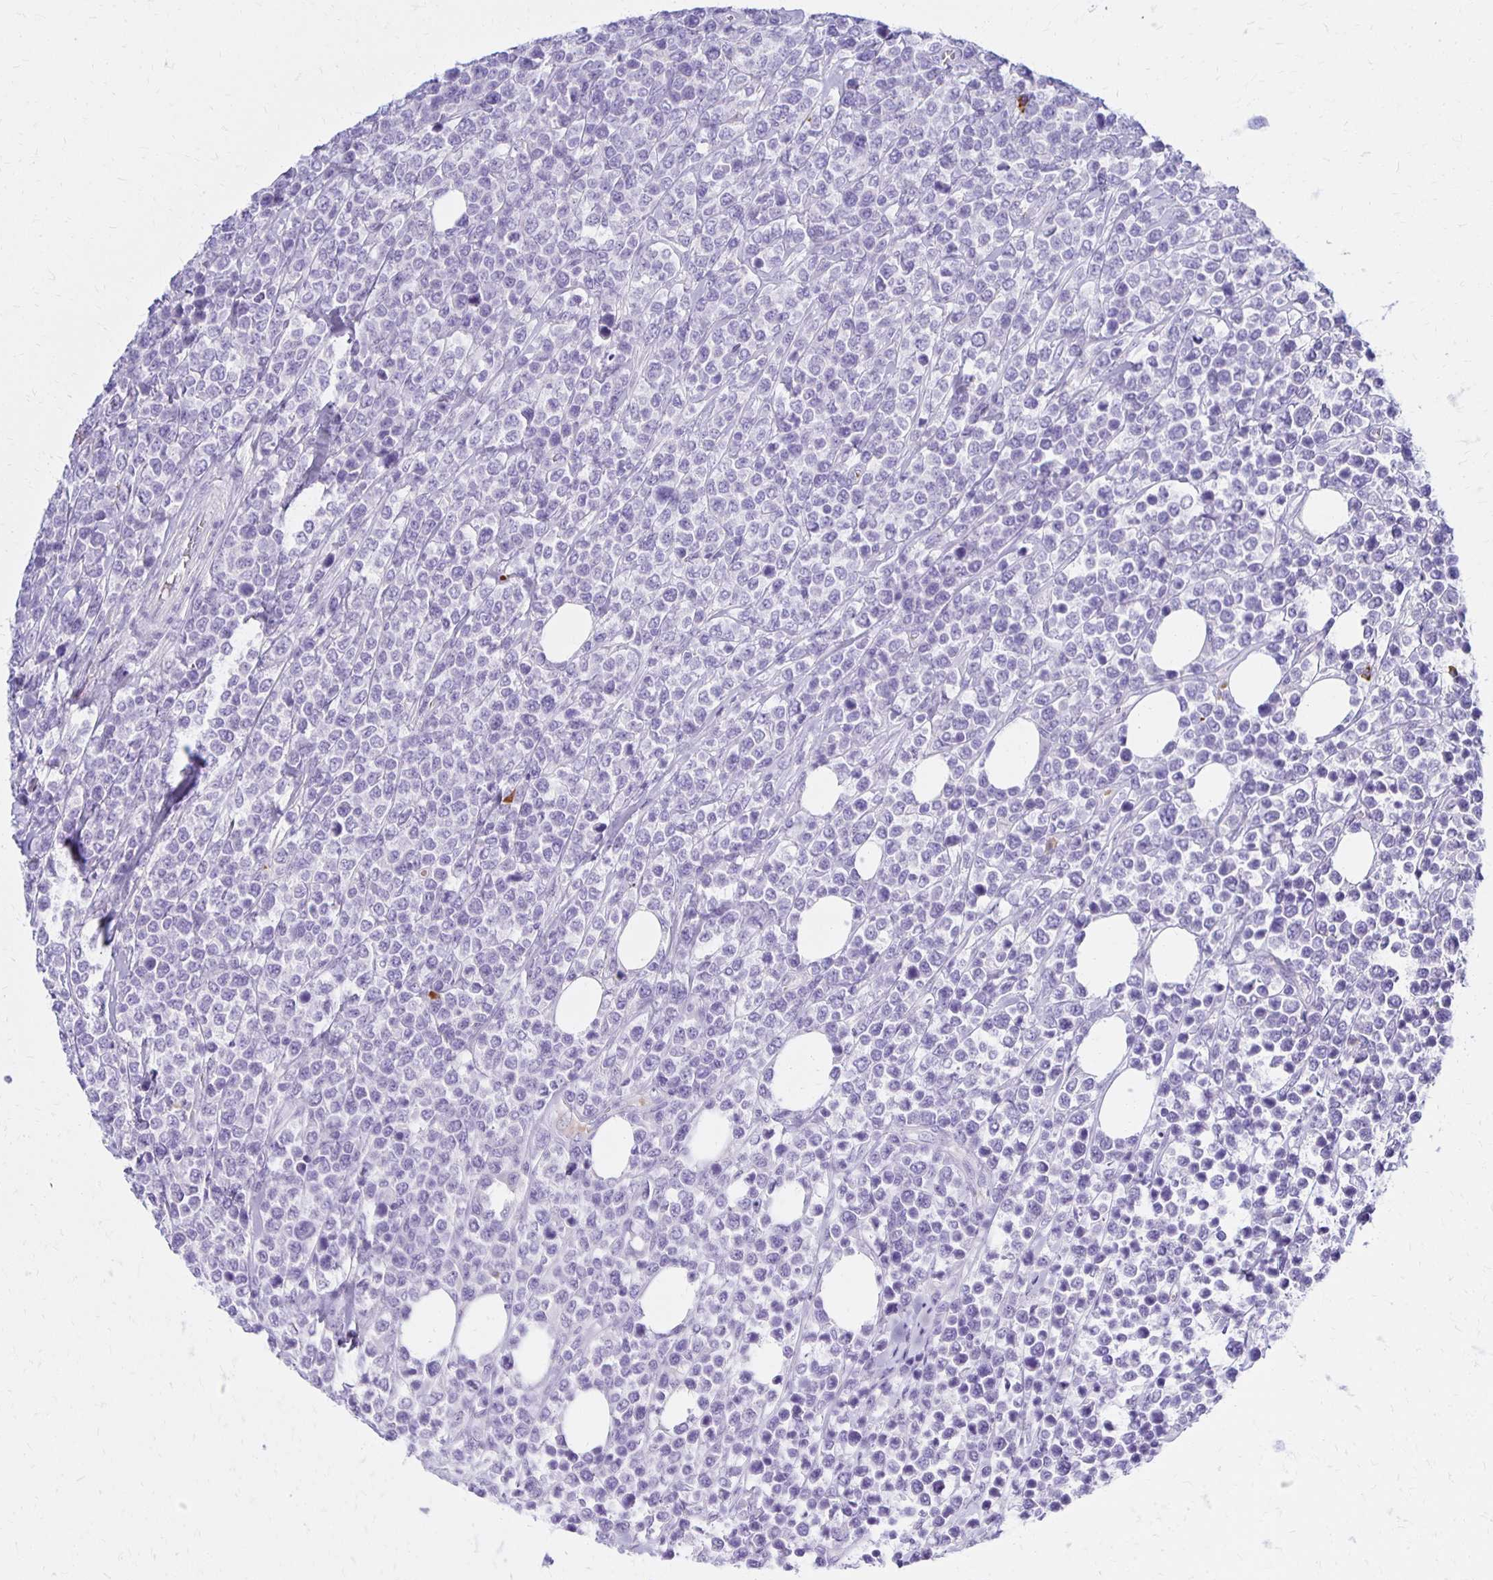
{"staining": {"intensity": "negative", "quantity": "none", "location": "none"}, "tissue": "lymphoma", "cell_type": "Tumor cells", "image_type": "cancer", "snomed": [{"axis": "morphology", "description": "Malignant lymphoma, non-Hodgkin's type, High grade"}, {"axis": "topography", "description": "Soft tissue"}], "caption": "Protein analysis of lymphoma exhibits no significant expression in tumor cells. The staining is performed using DAB (3,3'-diaminobenzidine) brown chromogen with nuclei counter-stained in using hematoxylin.", "gene": "FNTB", "patient": {"sex": "female", "age": 56}}